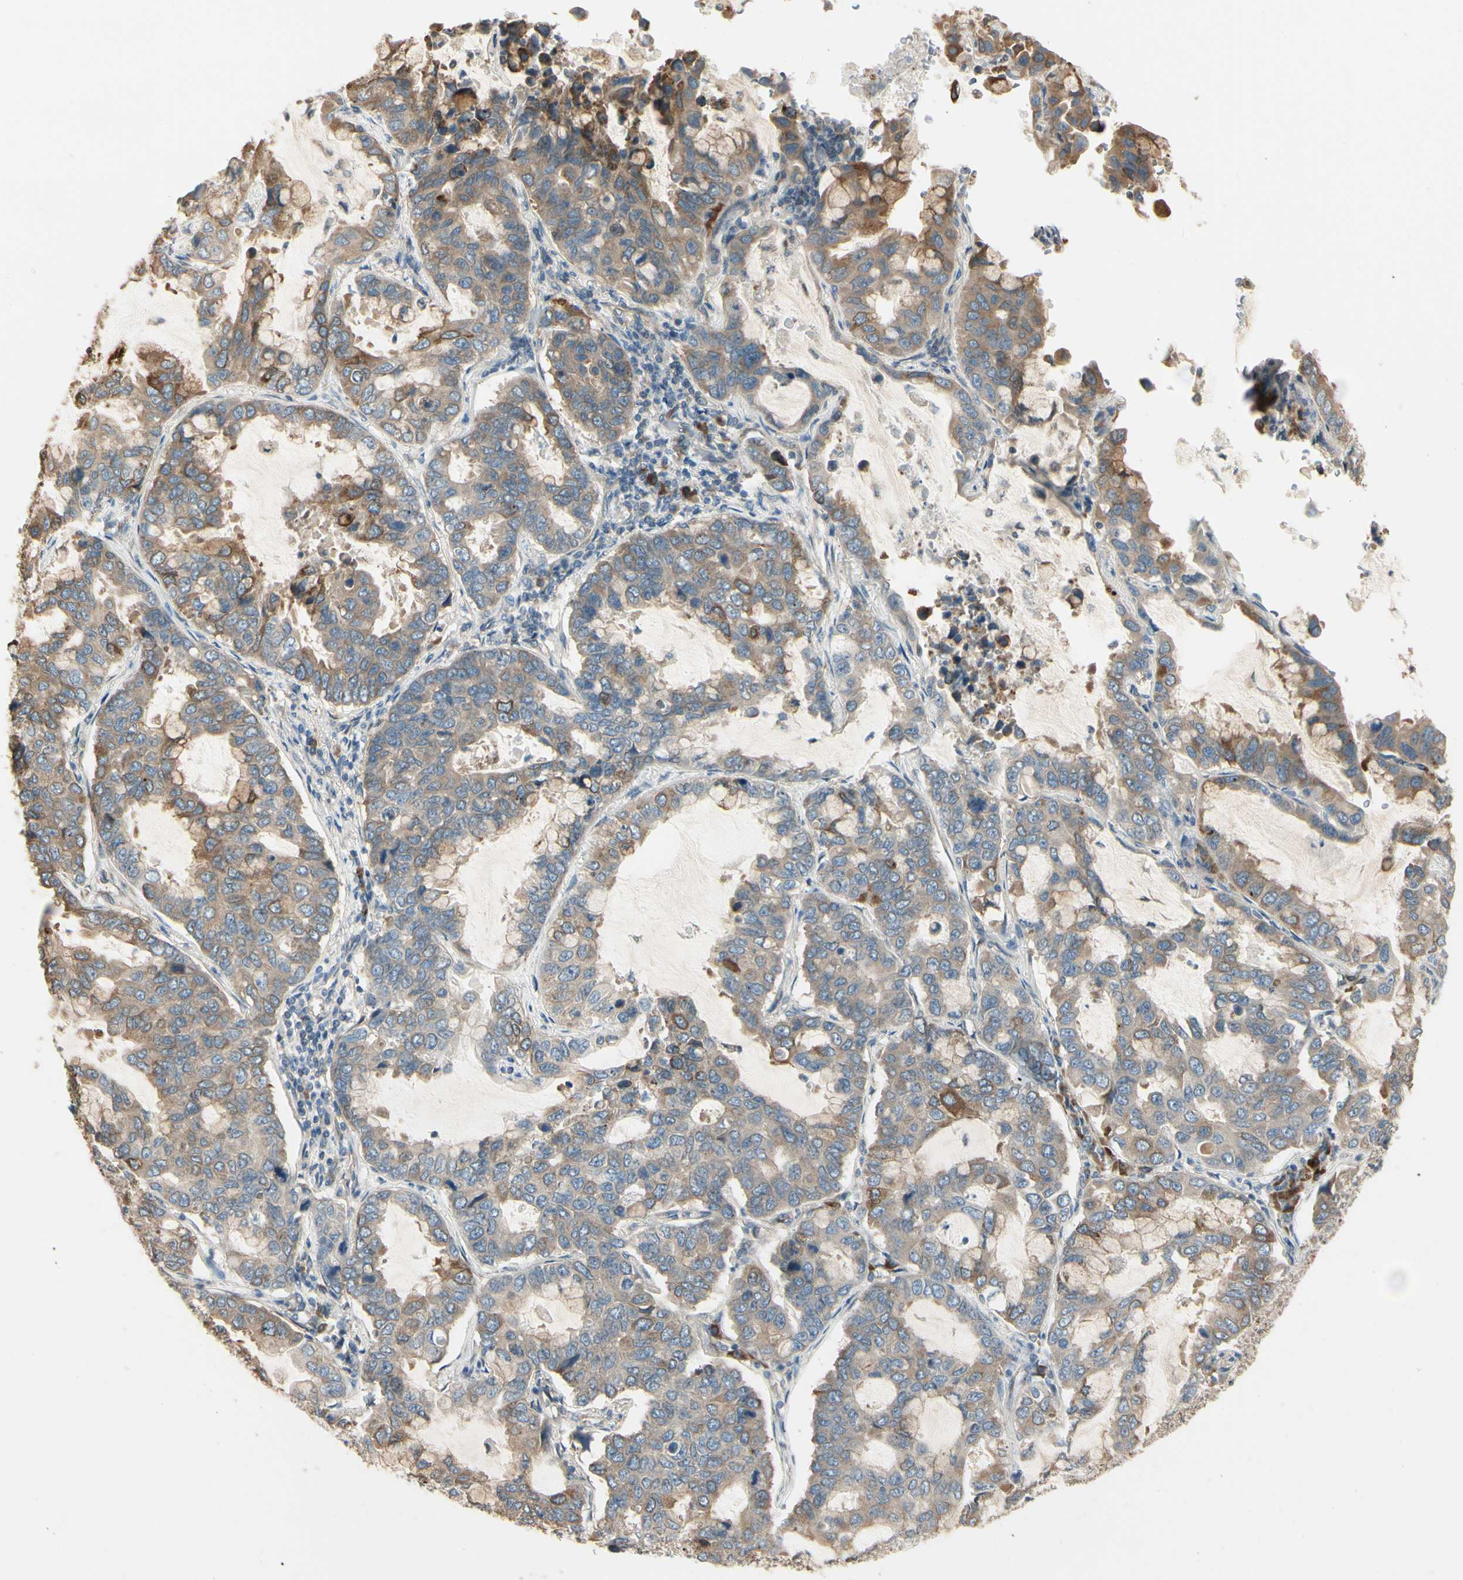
{"staining": {"intensity": "moderate", "quantity": ">75%", "location": "cytoplasmic/membranous"}, "tissue": "lung cancer", "cell_type": "Tumor cells", "image_type": "cancer", "snomed": [{"axis": "morphology", "description": "Adenocarcinoma, NOS"}, {"axis": "topography", "description": "Lung"}], "caption": "Approximately >75% of tumor cells in lung cancer (adenocarcinoma) demonstrate moderate cytoplasmic/membranous protein positivity as visualized by brown immunohistochemical staining.", "gene": "NUCB2", "patient": {"sex": "male", "age": 64}}